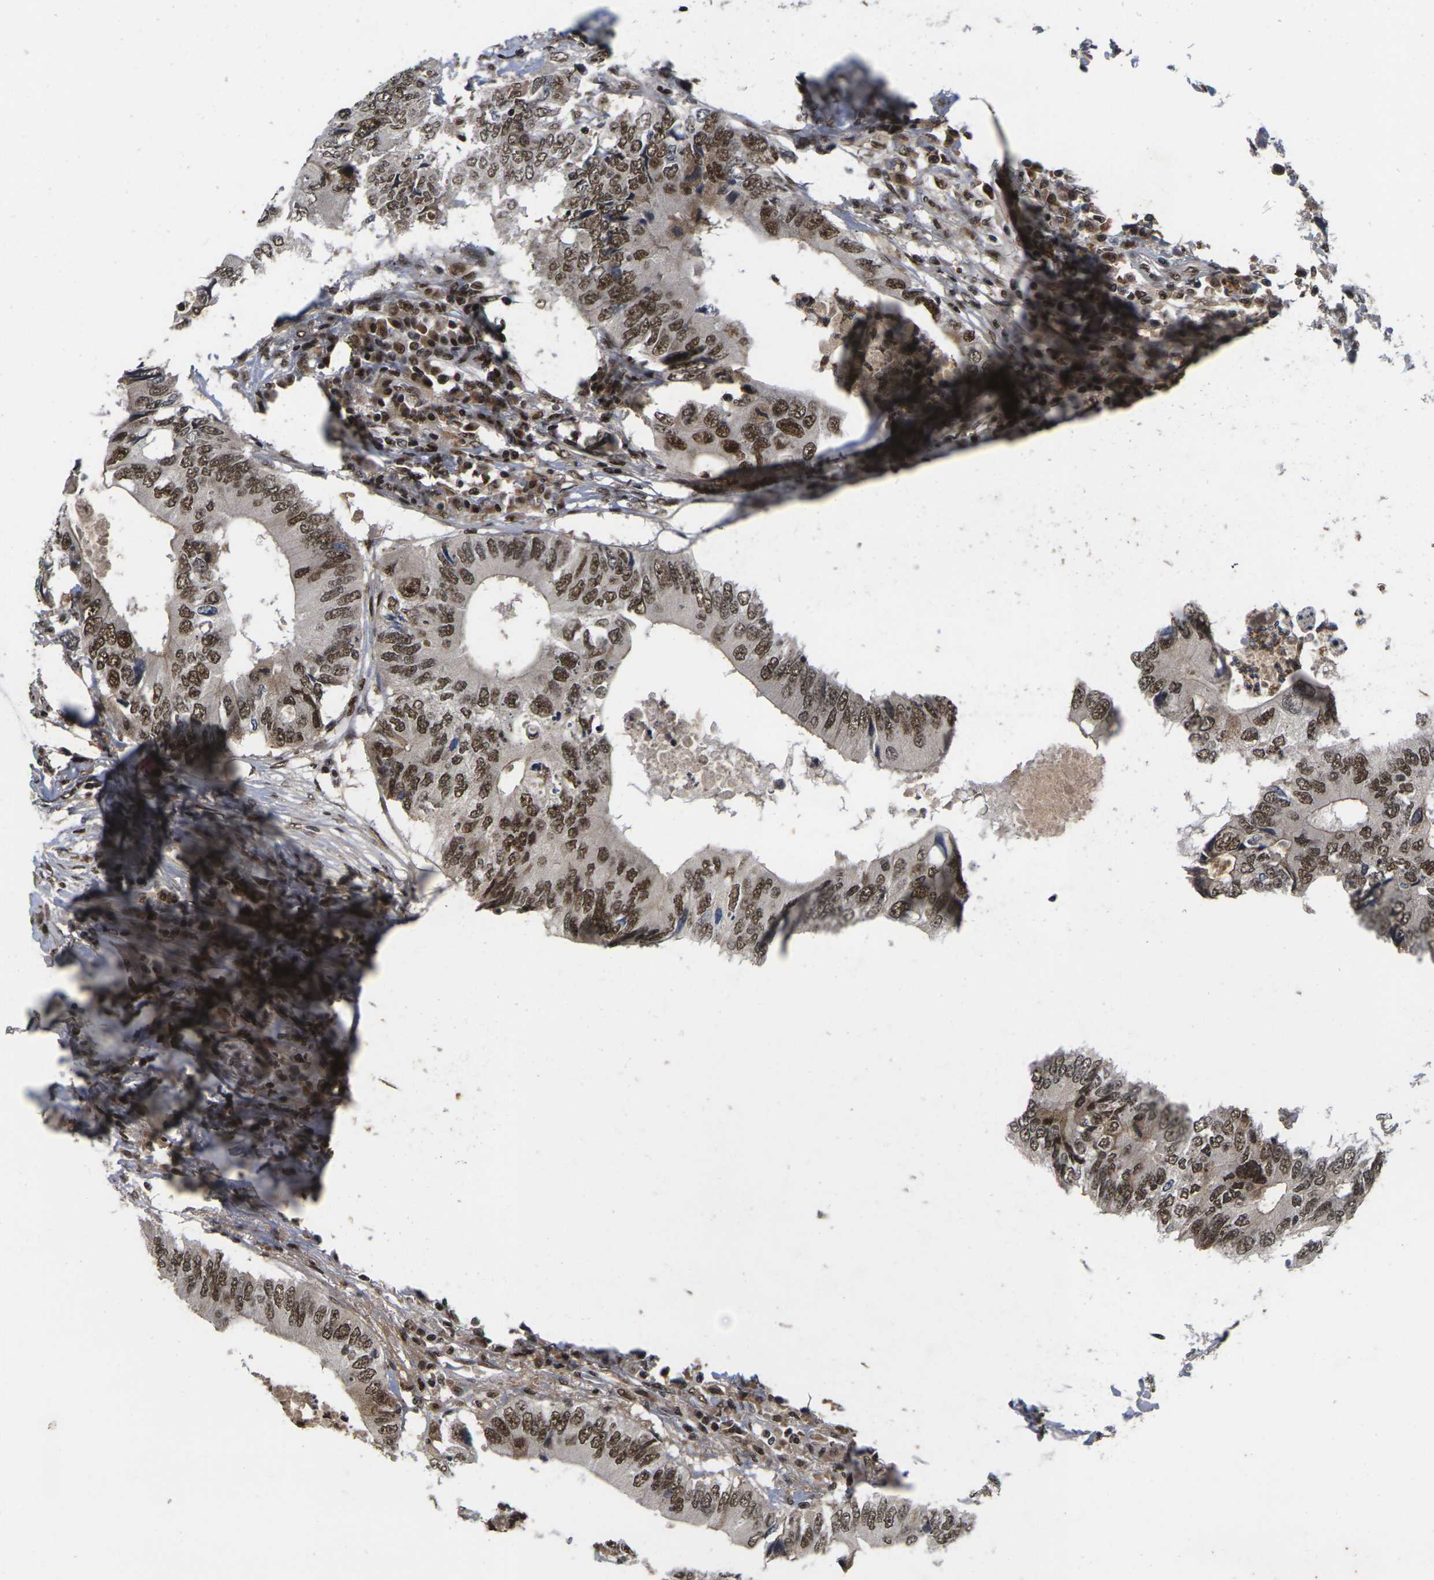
{"staining": {"intensity": "moderate", "quantity": ">75%", "location": "nuclear"}, "tissue": "colorectal cancer", "cell_type": "Tumor cells", "image_type": "cancer", "snomed": [{"axis": "morphology", "description": "Adenocarcinoma, NOS"}, {"axis": "topography", "description": "Colon"}], "caption": "There is medium levels of moderate nuclear expression in tumor cells of colorectal cancer, as demonstrated by immunohistochemical staining (brown color).", "gene": "GTF2E1", "patient": {"sex": "male", "age": 71}}